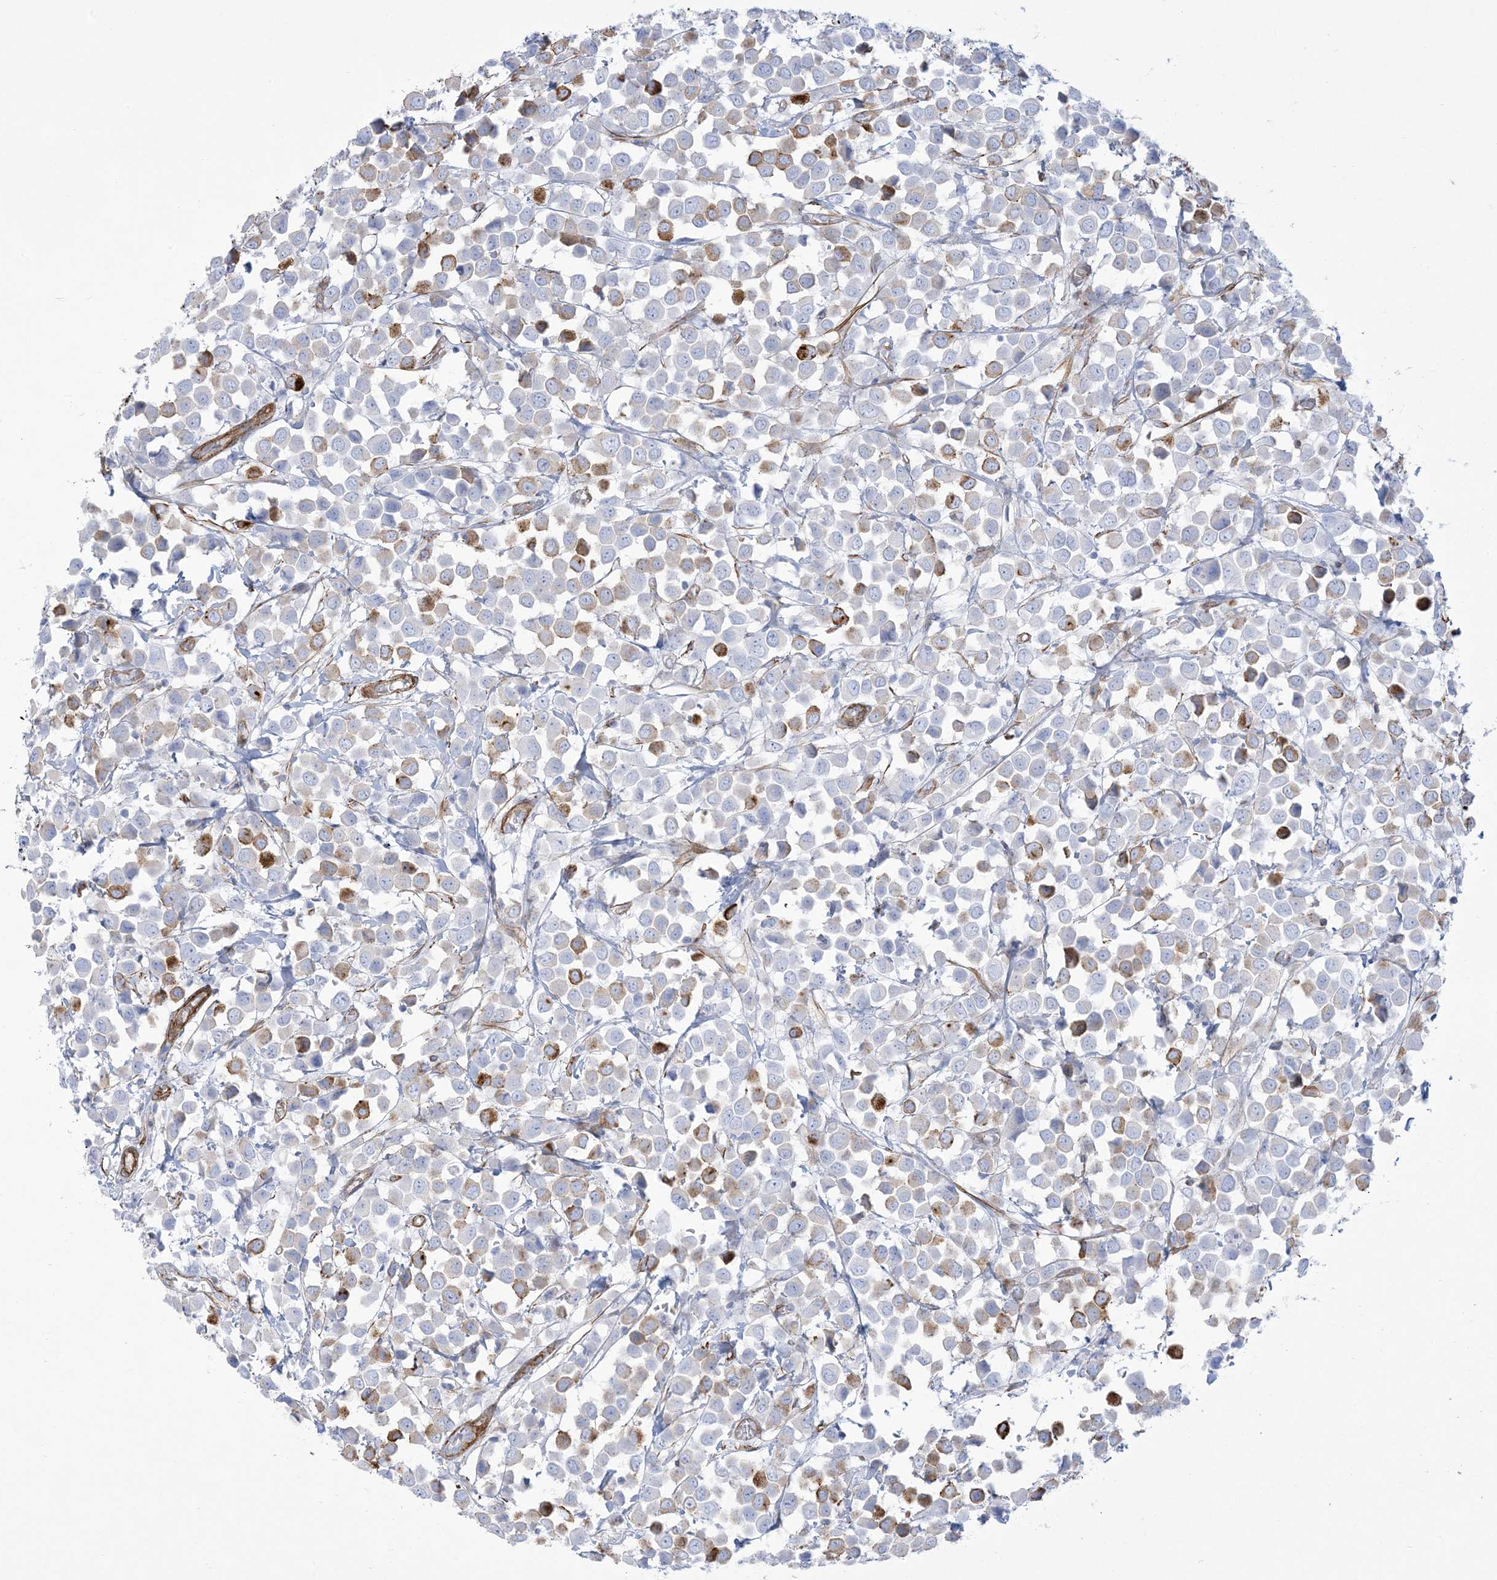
{"staining": {"intensity": "moderate", "quantity": "<25%", "location": "cytoplasmic/membranous"}, "tissue": "breast cancer", "cell_type": "Tumor cells", "image_type": "cancer", "snomed": [{"axis": "morphology", "description": "Duct carcinoma"}, {"axis": "topography", "description": "Breast"}], "caption": "Breast cancer was stained to show a protein in brown. There is low levels of moderate cytoplasmic/membranous expression in approximately <25% of tumor cells.", "gene": "B3GNT7", "patient": {"sex": "female", "age": 61}}